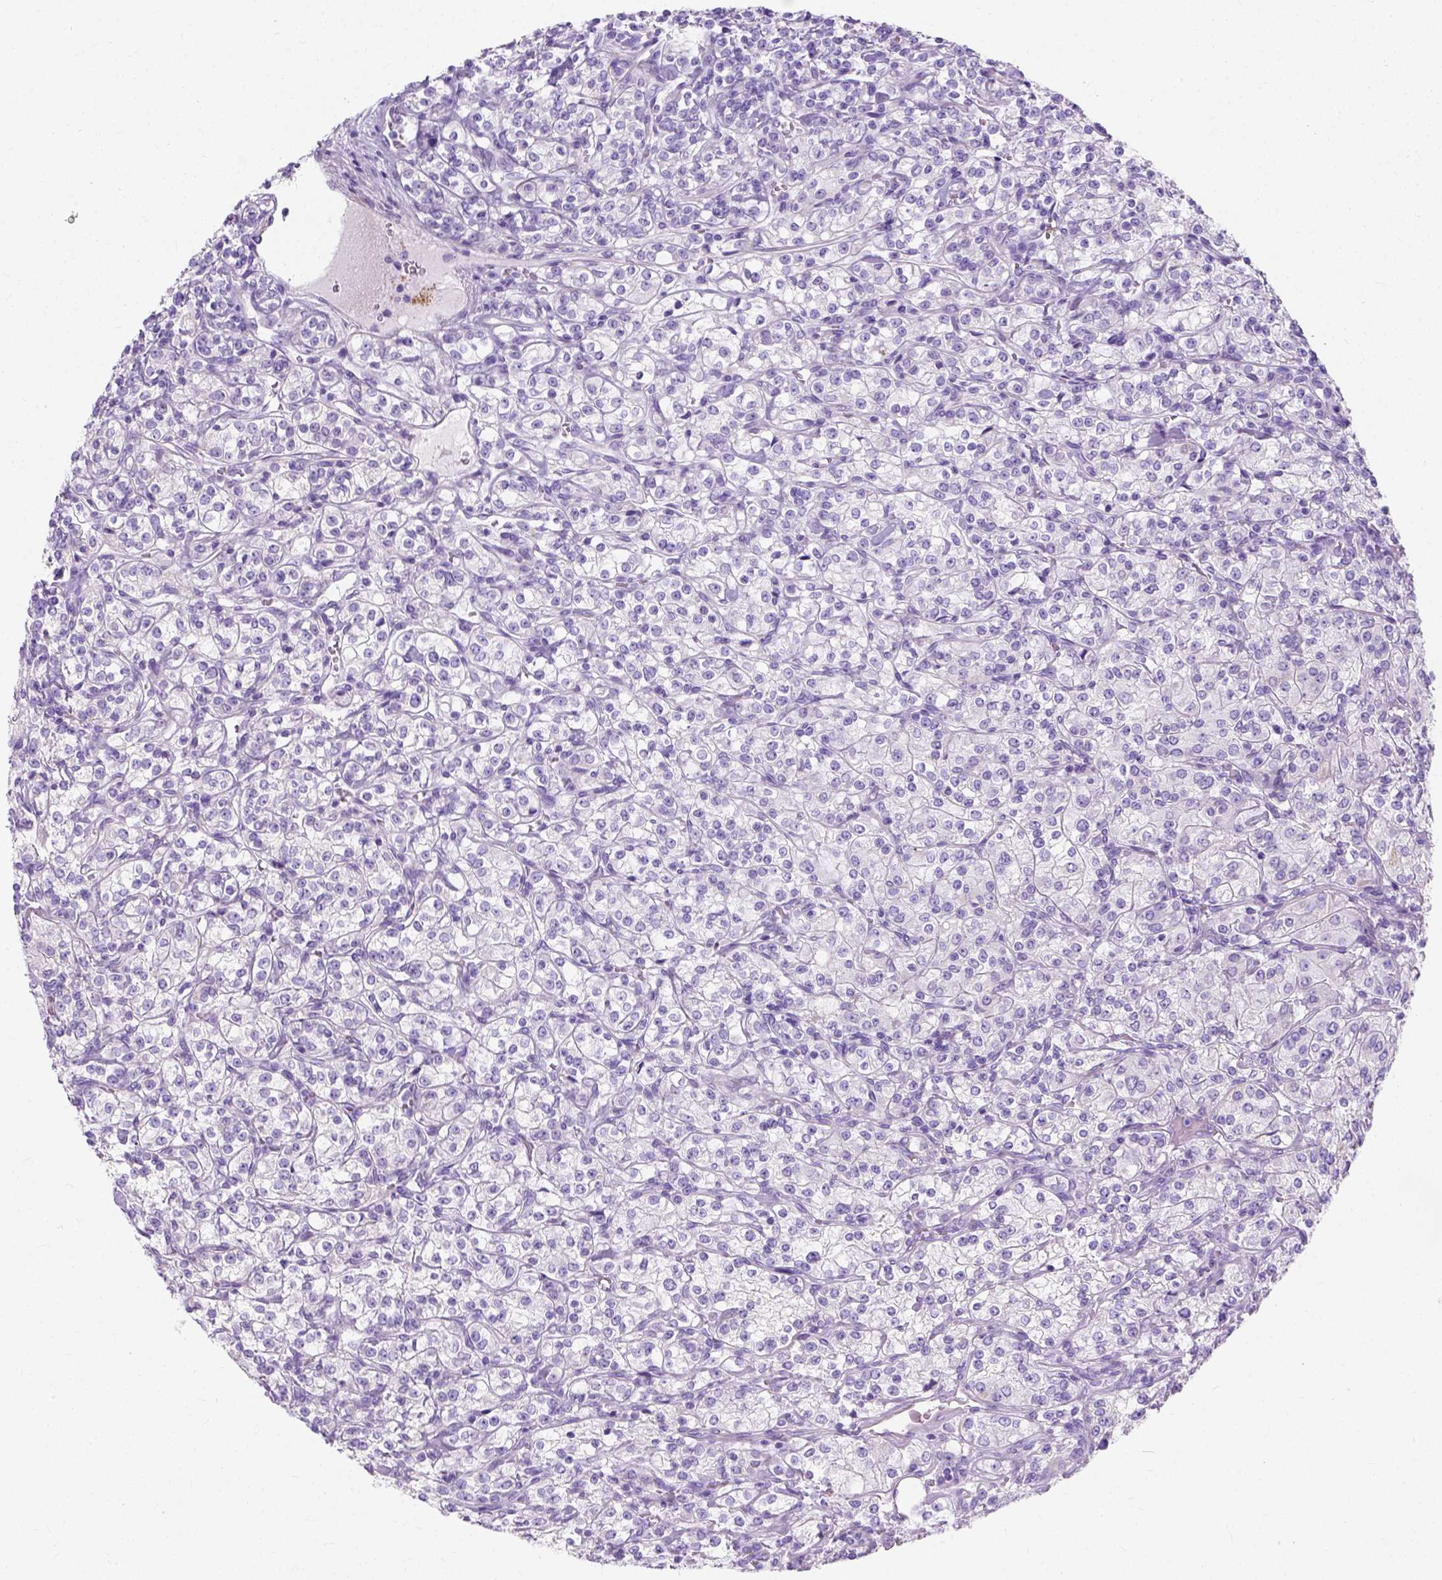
{"staining": {"intensity": "negative", "quantity": "none", "location": "none"}, "tissue": "renal cancer", "cell_type": "Tumor cells", "image_type": "cancer", "snomed": [{"axis": "morphology", "description": "Adenocarcinoma, NOS"}, {"axis": "topography", "description": "Kidney"}], "caption": "Adenocarcinoma (renal) stained for a protein using IHC displays no positivity tumor cells.", "gene": "MYH15", "patient": {"sex": "male", "age": 77}}